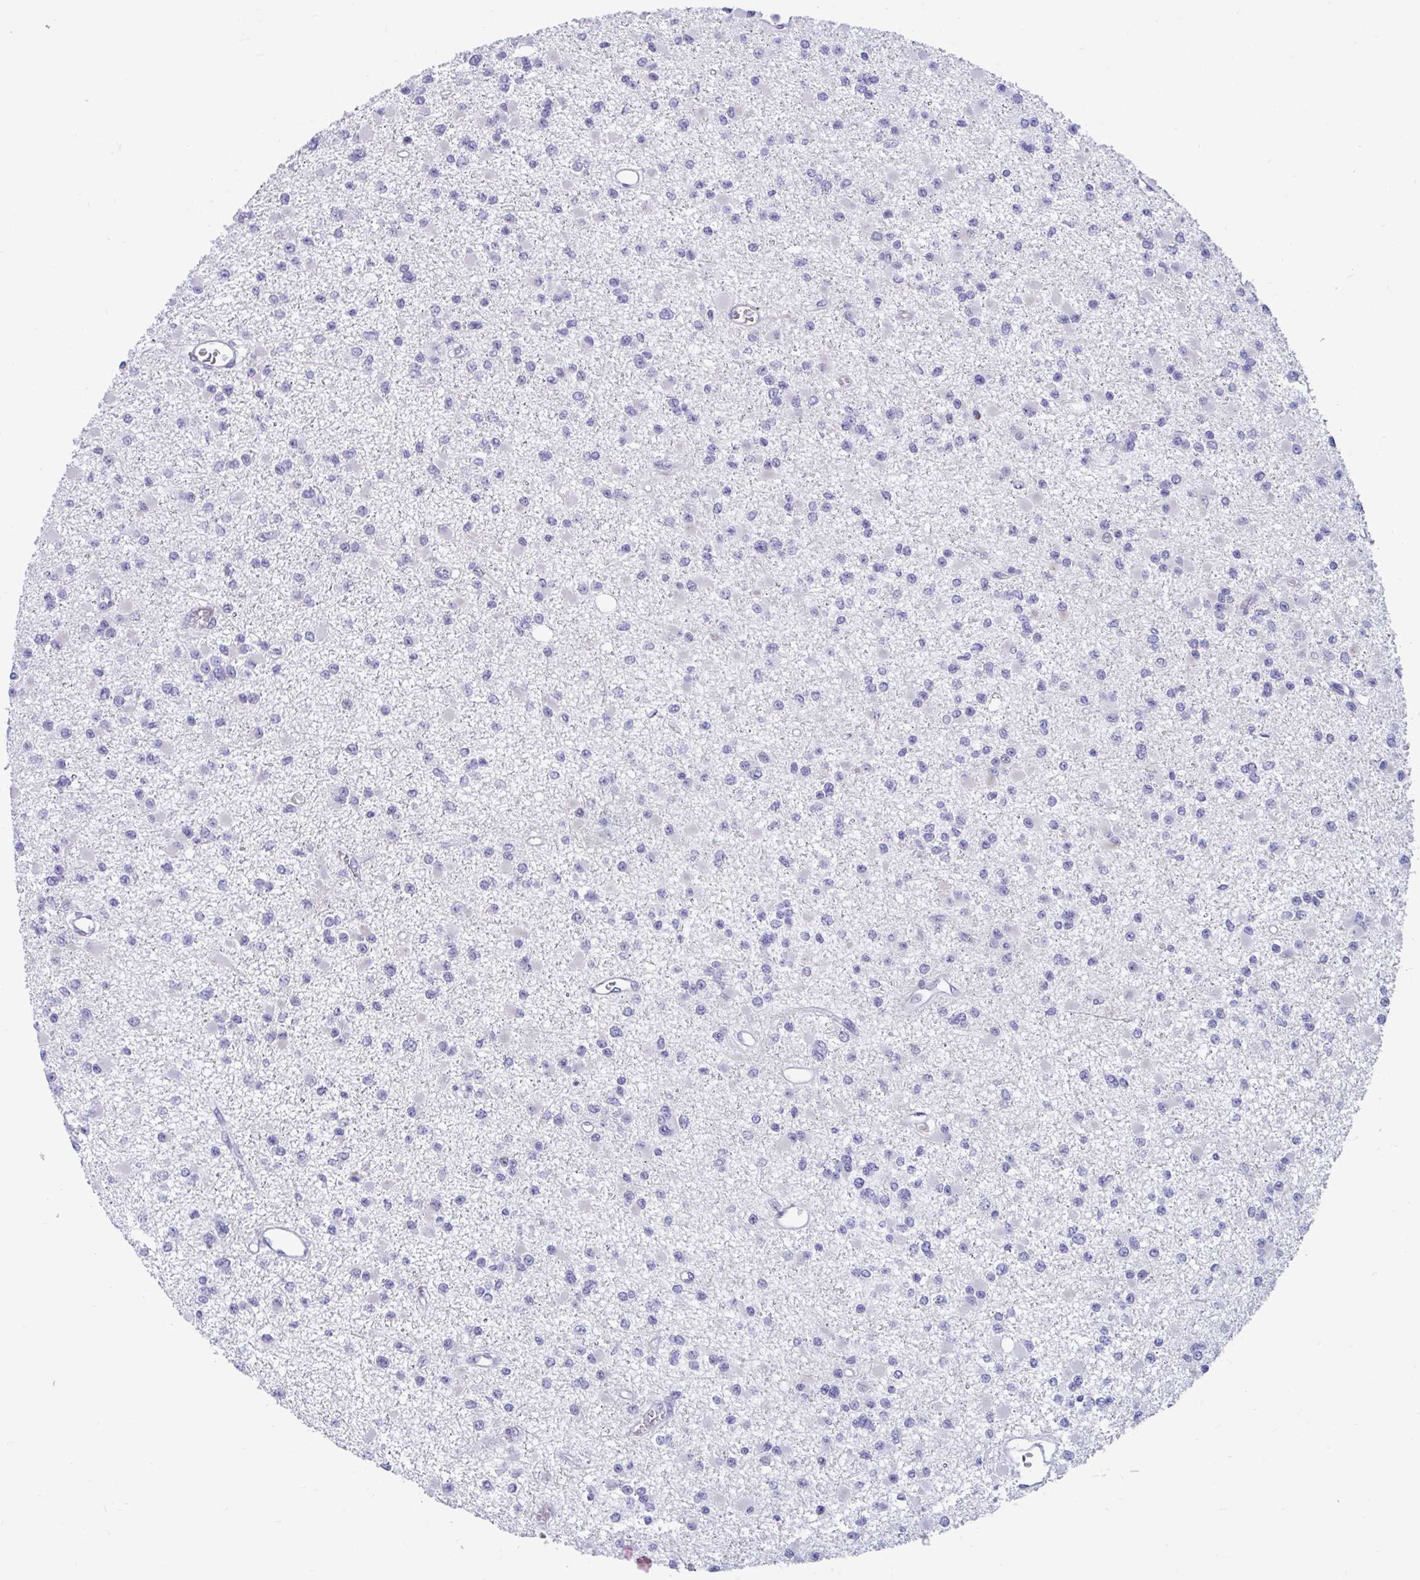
{"staining": {"intensity": "negative", "quantity": "none", "location": "none"}, "tissue": "glioma", "cell_type": "Tumor cells", "image_type": "cancer", "snomed": [{"axis": "morphology", "description": "Glioma, malignant, Low grade"}, {"axis": "topography", "description": "Brain"}], "caption": "Immunohistochemical staining of human glioma shows no significant staining in tumor cells.", "gene": "FAM219B", "patient": {"sex": "female", "age": 22}}